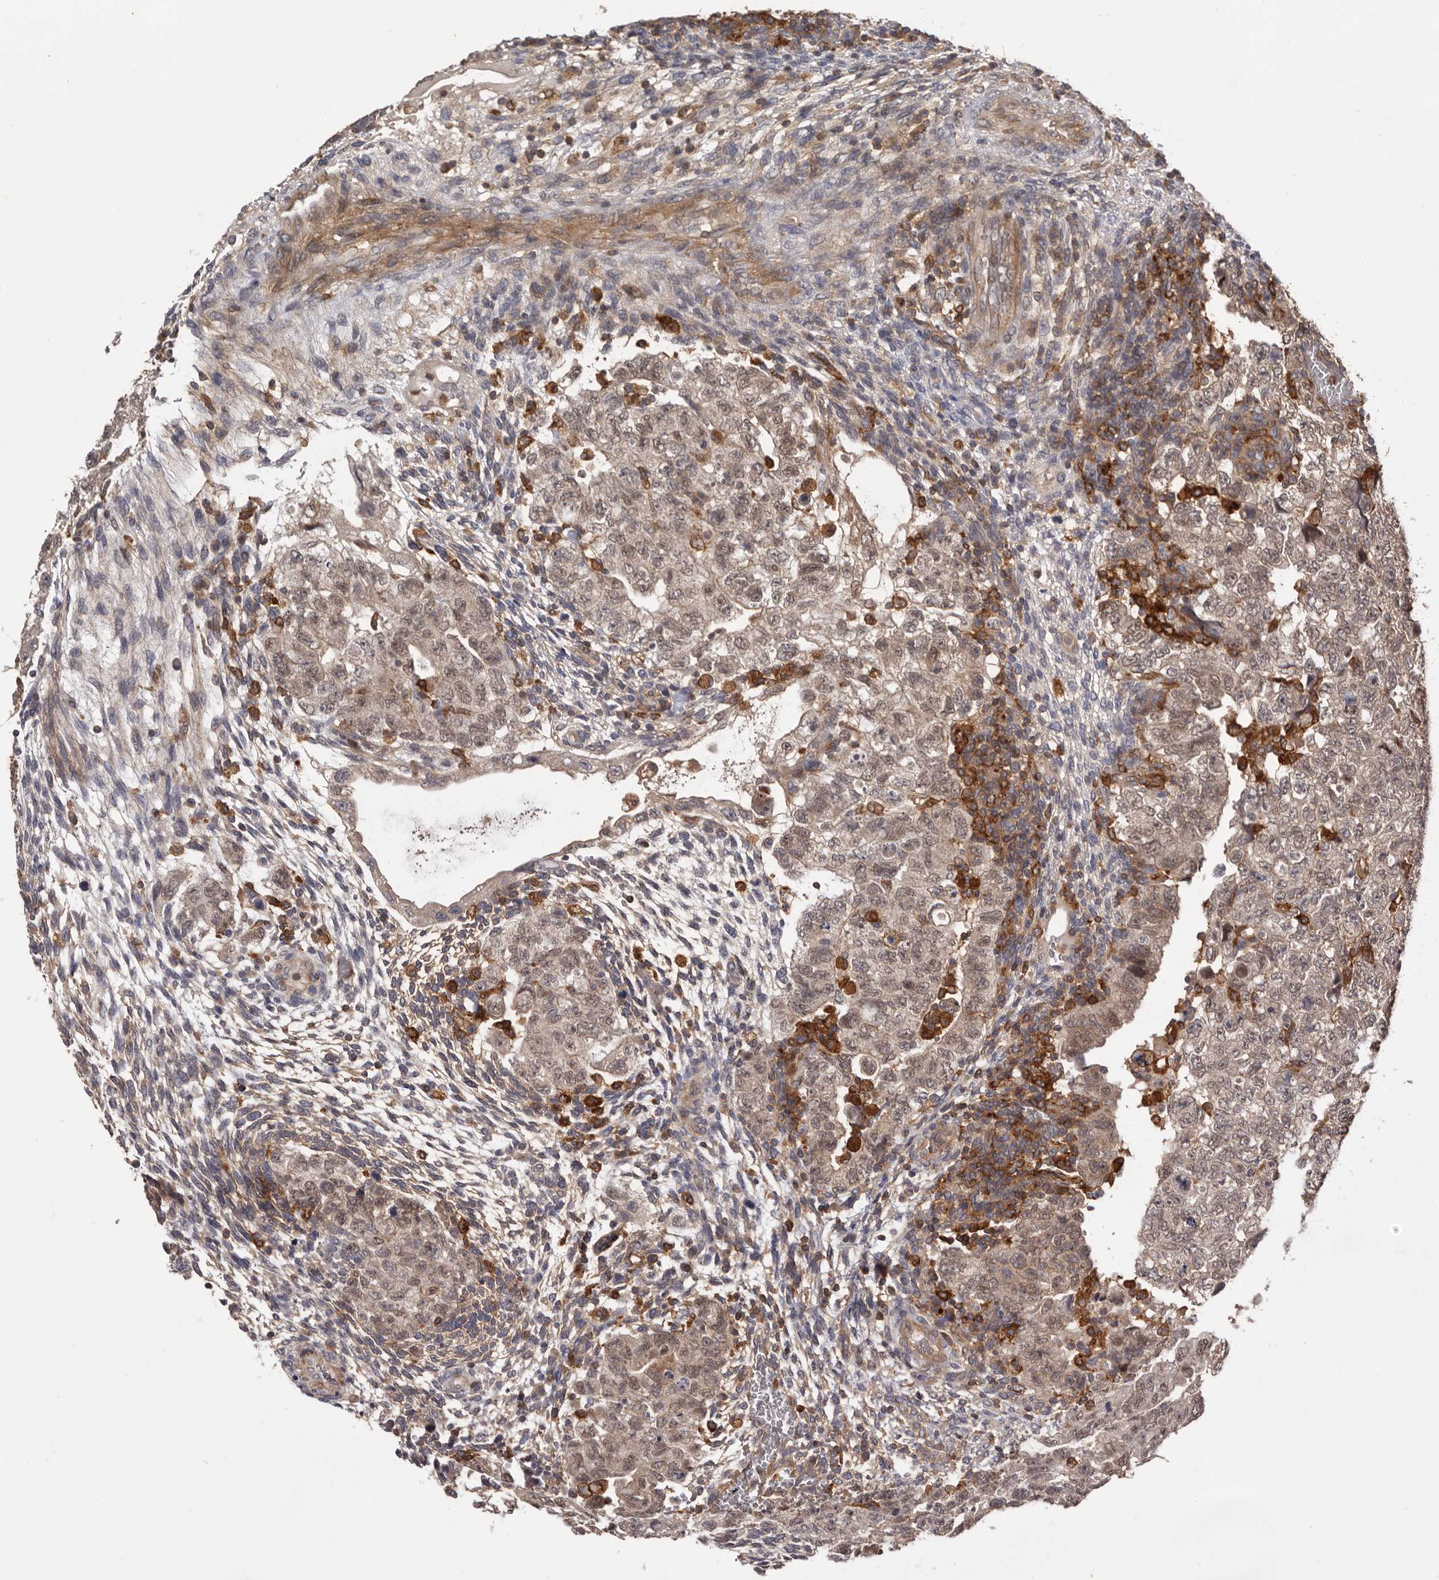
{"staining": {"intensity": "weak", "quantity": "25%-75%", "location": "cytoplasmic/membranous,nuclear"}, "tissue": "testis cancer", "cell_type": "Tumor cells", "image_type": "cancer", "snomed": [{"axis": "morphology", "description": "Carcinoma, Embryonal, NOS"}, {"axis": "topography", "description": "Testis"}], "caption": "Protein positivity by immunohistochemistry (IHC) exhibits weak cytoplasmic/membranous and nuclear expression in approximately 25%-75% of tumor cells in embryonal carcinoma (testis).", "gene": "GLIPR2", "patient": {"sex": "male", "age": 36}}